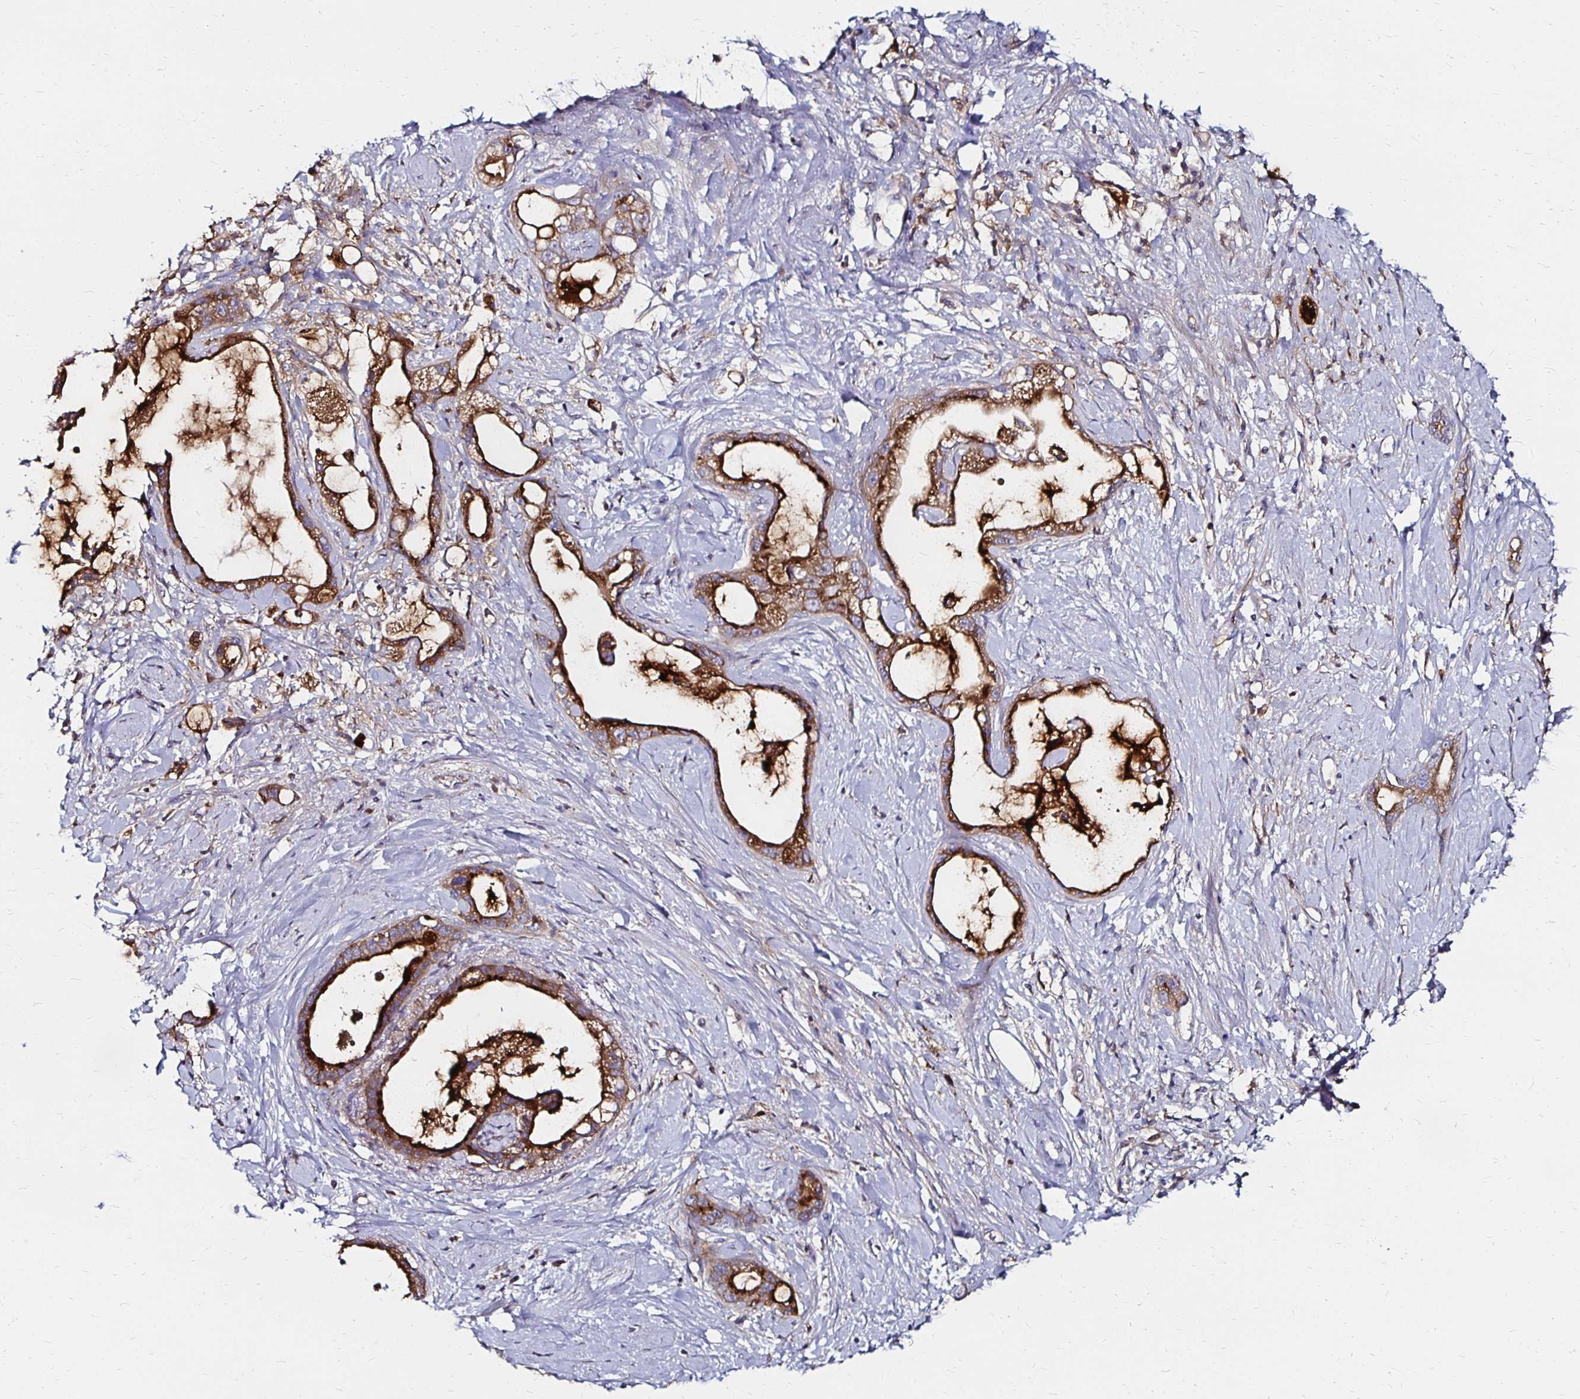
{"staining": {"intensity": "strong", "quantity": ">75%", "location": "cytoplasmic/membranous"}, "tissue": "stomach cancer", "cell_type": "Tumor cells", "image_type": "cancer", "snomed": [{"axis": "morphology", "description": "Adenocarcinoma, NOS"}, {"axis": "topography", "description": "Stomach"}], "caption": "Immunohistochemistry (IHC) of human stomach cancer (adenocarcinoma) shows high levels of strong cytoplasmic/membranous staining in about >75% of tumor cells. (brown staining indicates protein expression, while blue staining denotes nuclei).", "gene": "NCSTN", "patient": {"sex": "male", "age": 55}}